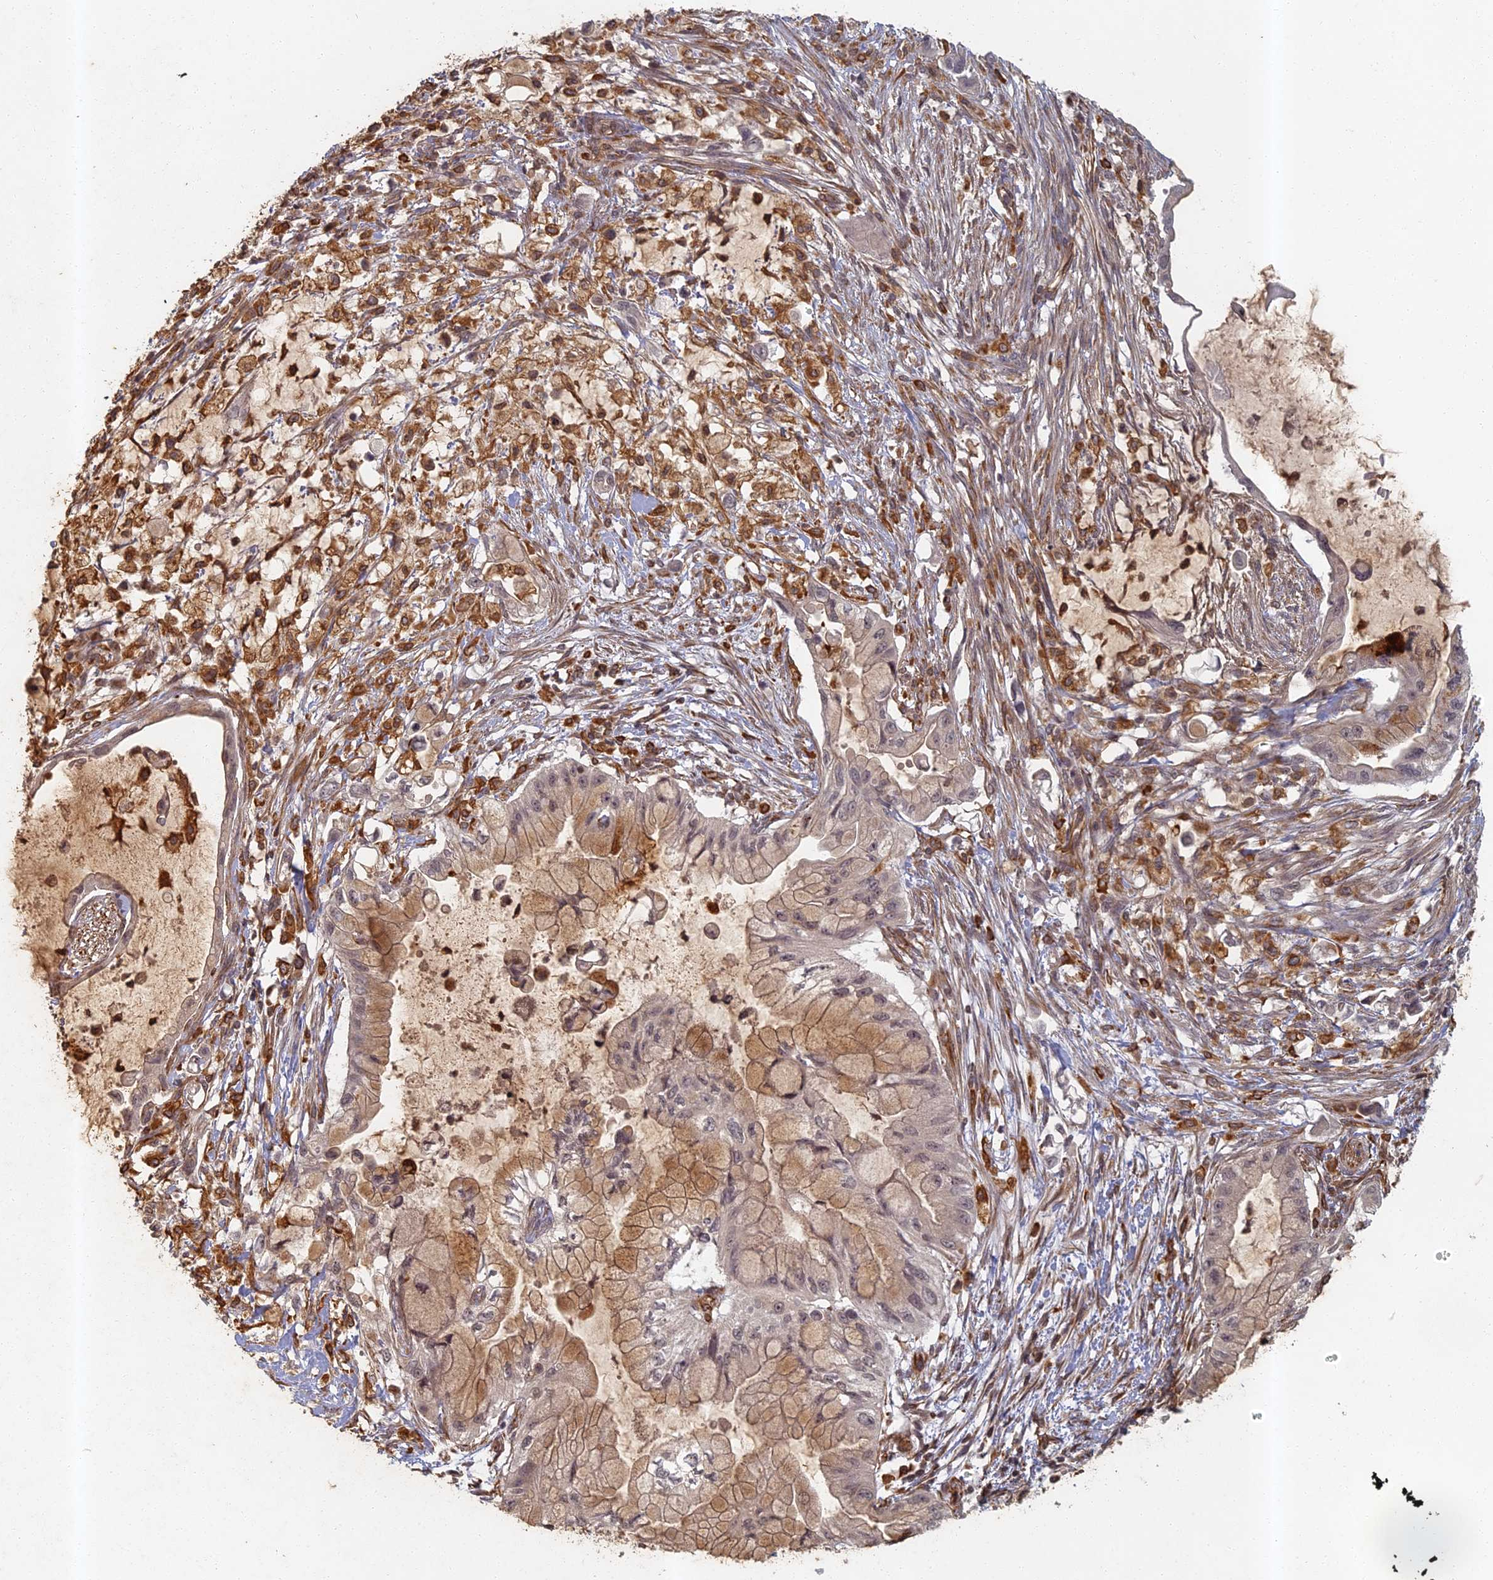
{"staining": {"intensity": "moderate", "quantity": "<25%", "location": "cytoplasmic/membranous"}, "tissue": "pancreatic cancer", "cell_type": "Tumor cells", "image_type": "cancer", "snomed": [{"axis": "morphology", "description": "Adenocarcinoma, NOS"}, {"axis": "topography", "description": "Pancreas"}], "caption": "Immunohistochemistry of human pancreatic cancer displays low levels of moderate cytoplasmic/membranous staining in about <25% of tumor cells. The staining was performed using DAB (3,3'-diaminobenzidine) to visualize the protein expression in brown, while the nuclei were stained in blue with hematoxylin (Magnification: 20x).", "gene": "ABCB10", "patient": {"sex": "male", "age": 48}}